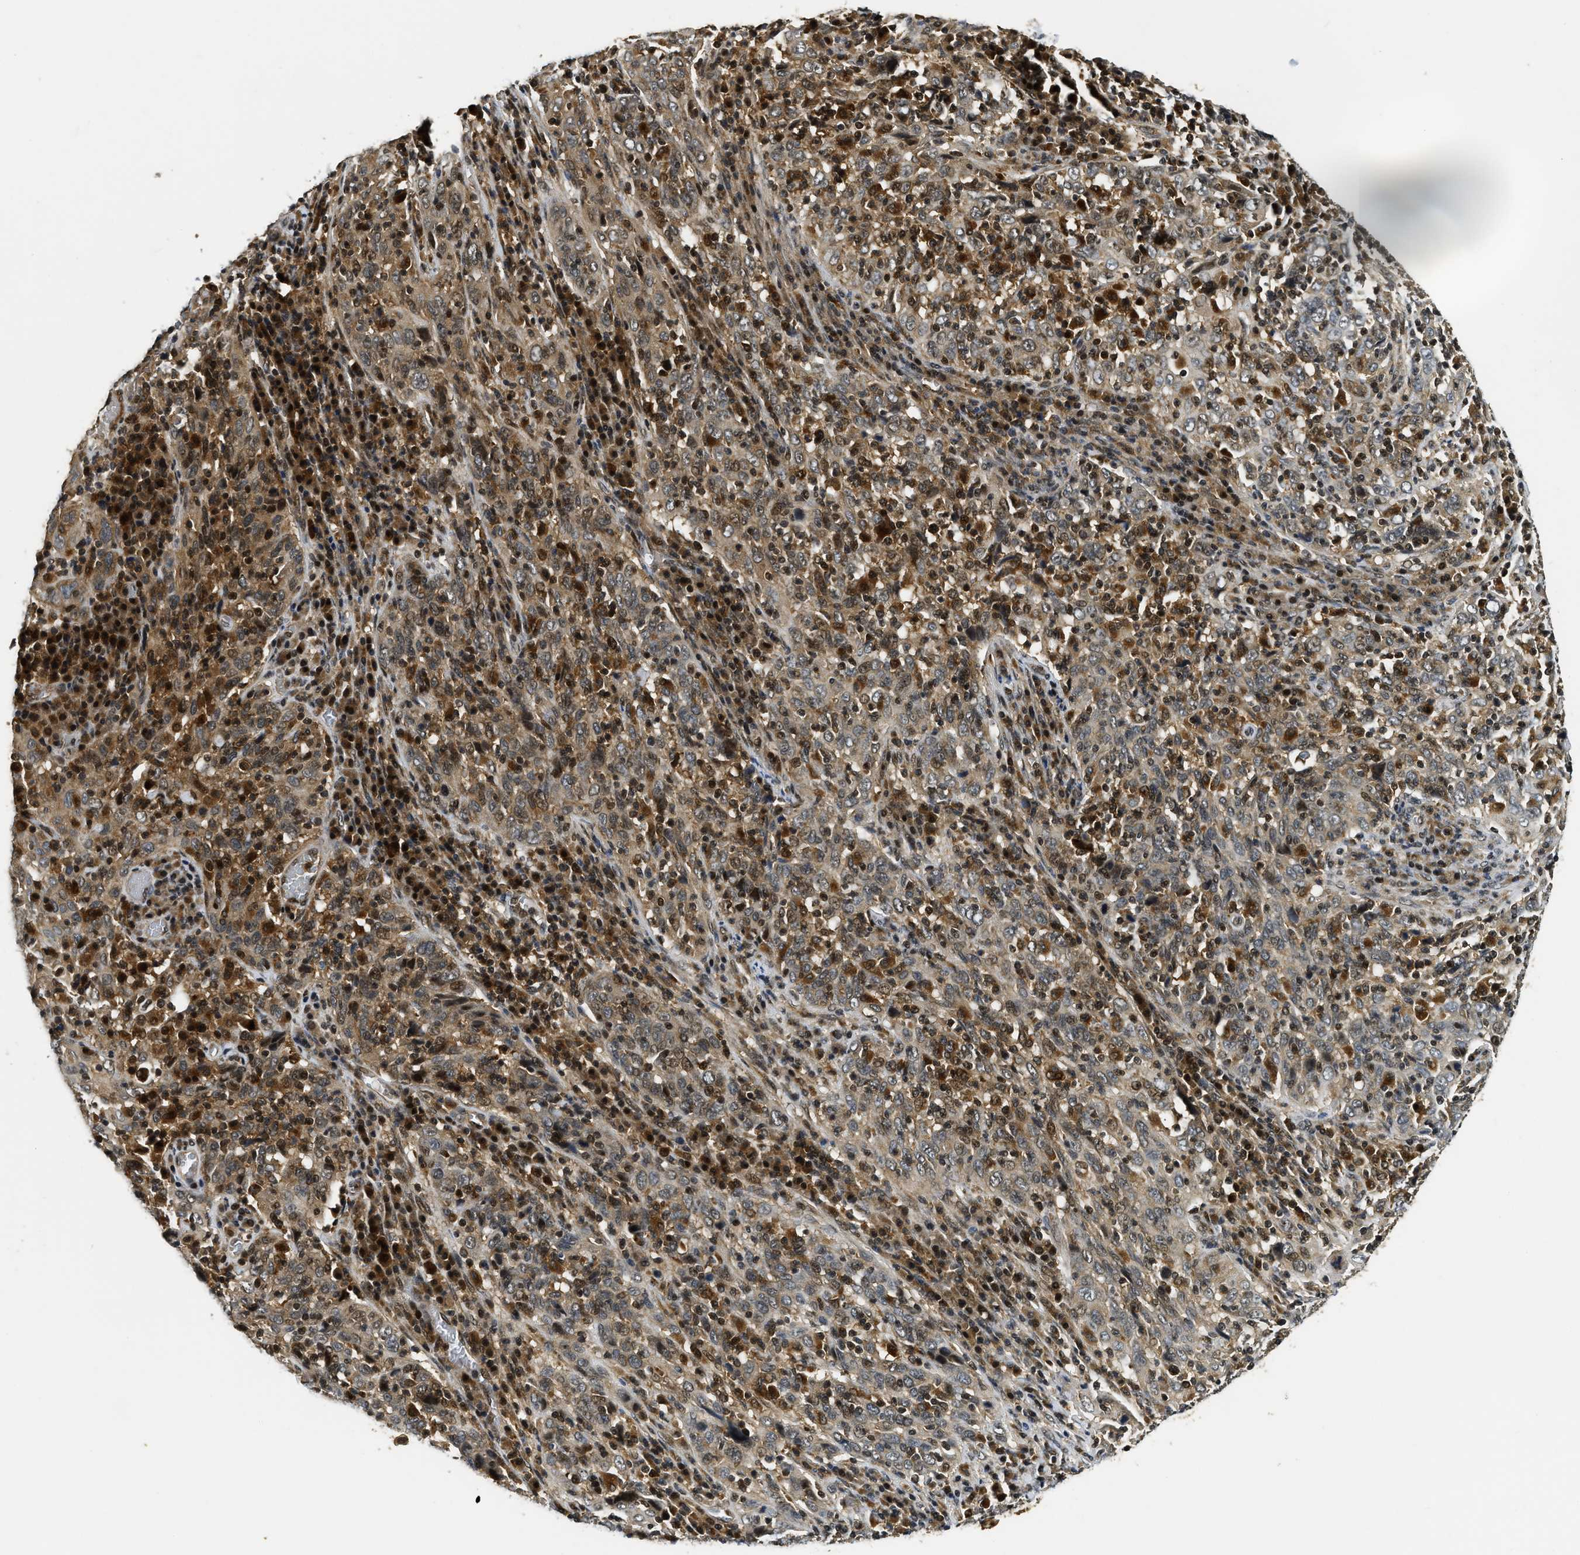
{"staining": {"intensity": "moderate", "quantity": ">75%", "location": "cytoplasmic/membranous"}, "tissue": "cervical cancer", "cell_type": "Tumor cells", "image_type": "cancer", "snomed": [{"axis": "morphology", "description": "Squamous cell carcinoma, NOS"}, {"axis": "topography", "description": "Cervix"}], "caption": "Tumor cells display medium levels of moderate cytoplasmic/membranous positivity in about >75% of cells in cervical squamous cell carcinoma.", "gene": "ADSL", "patient": {"sex": "female", "age": 46}}